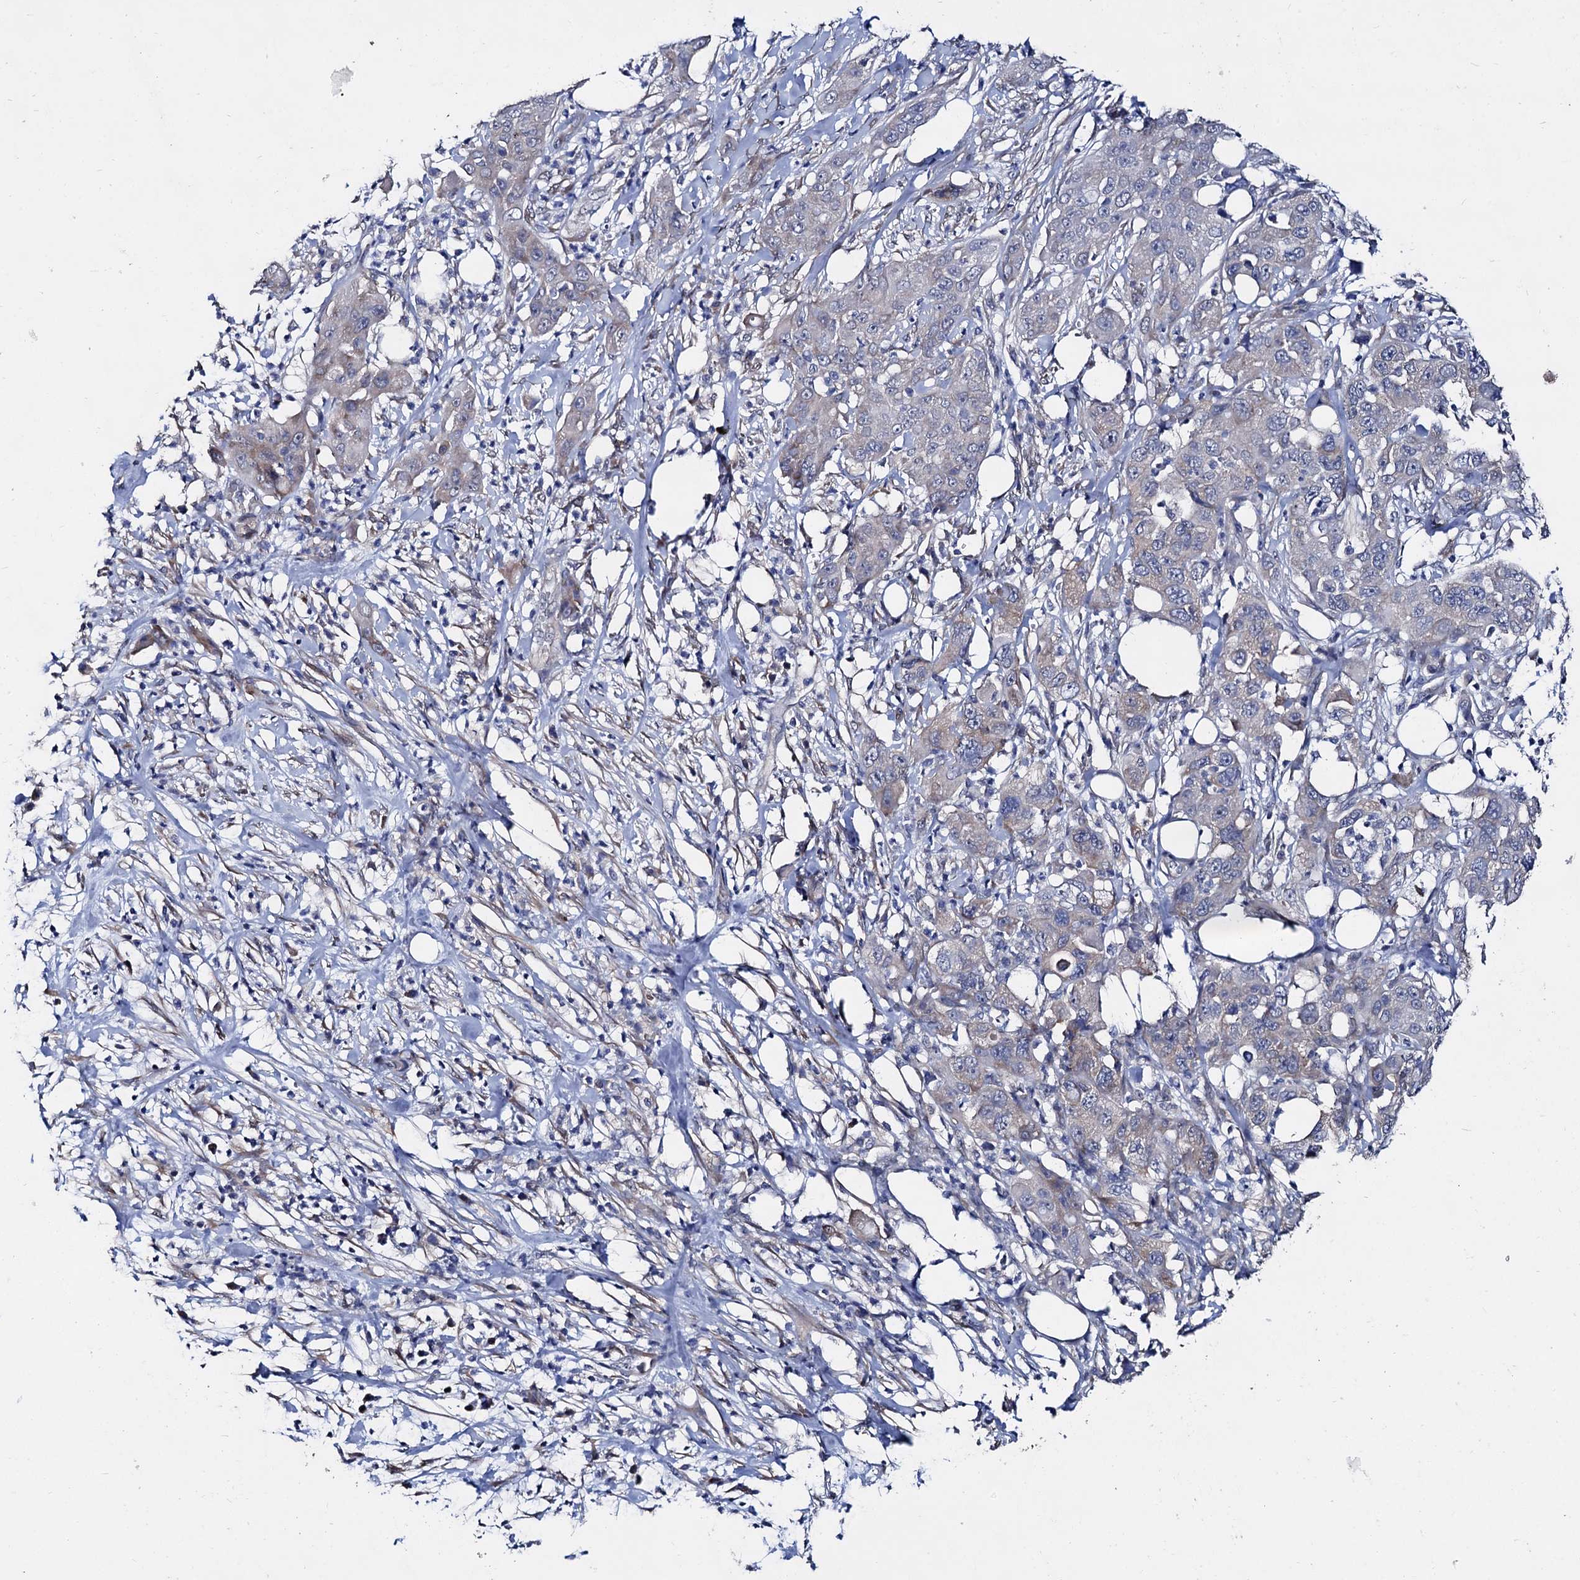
{"staining": {"intensity": "negative", "quantity": "none", "location": "none"}, "tissue": "pancreatic cancer", "cell_type": "Tumor cells", "image_type": "cancer", "snomed": [{"axis": "morphology", "description": "Adenocarcinoma, NOS"}, {"axis": "topography", "description": "Pancreas"}], "caption": "A photomicrograph of adenocarcinoma (pancreatic) stained for a protein exhibits no brown staining in tumor cells. (DAB immunohistochemistry, high magnification).", "gene": "CAPRIN2", "patient": {"sex": "female", "age": 78}}